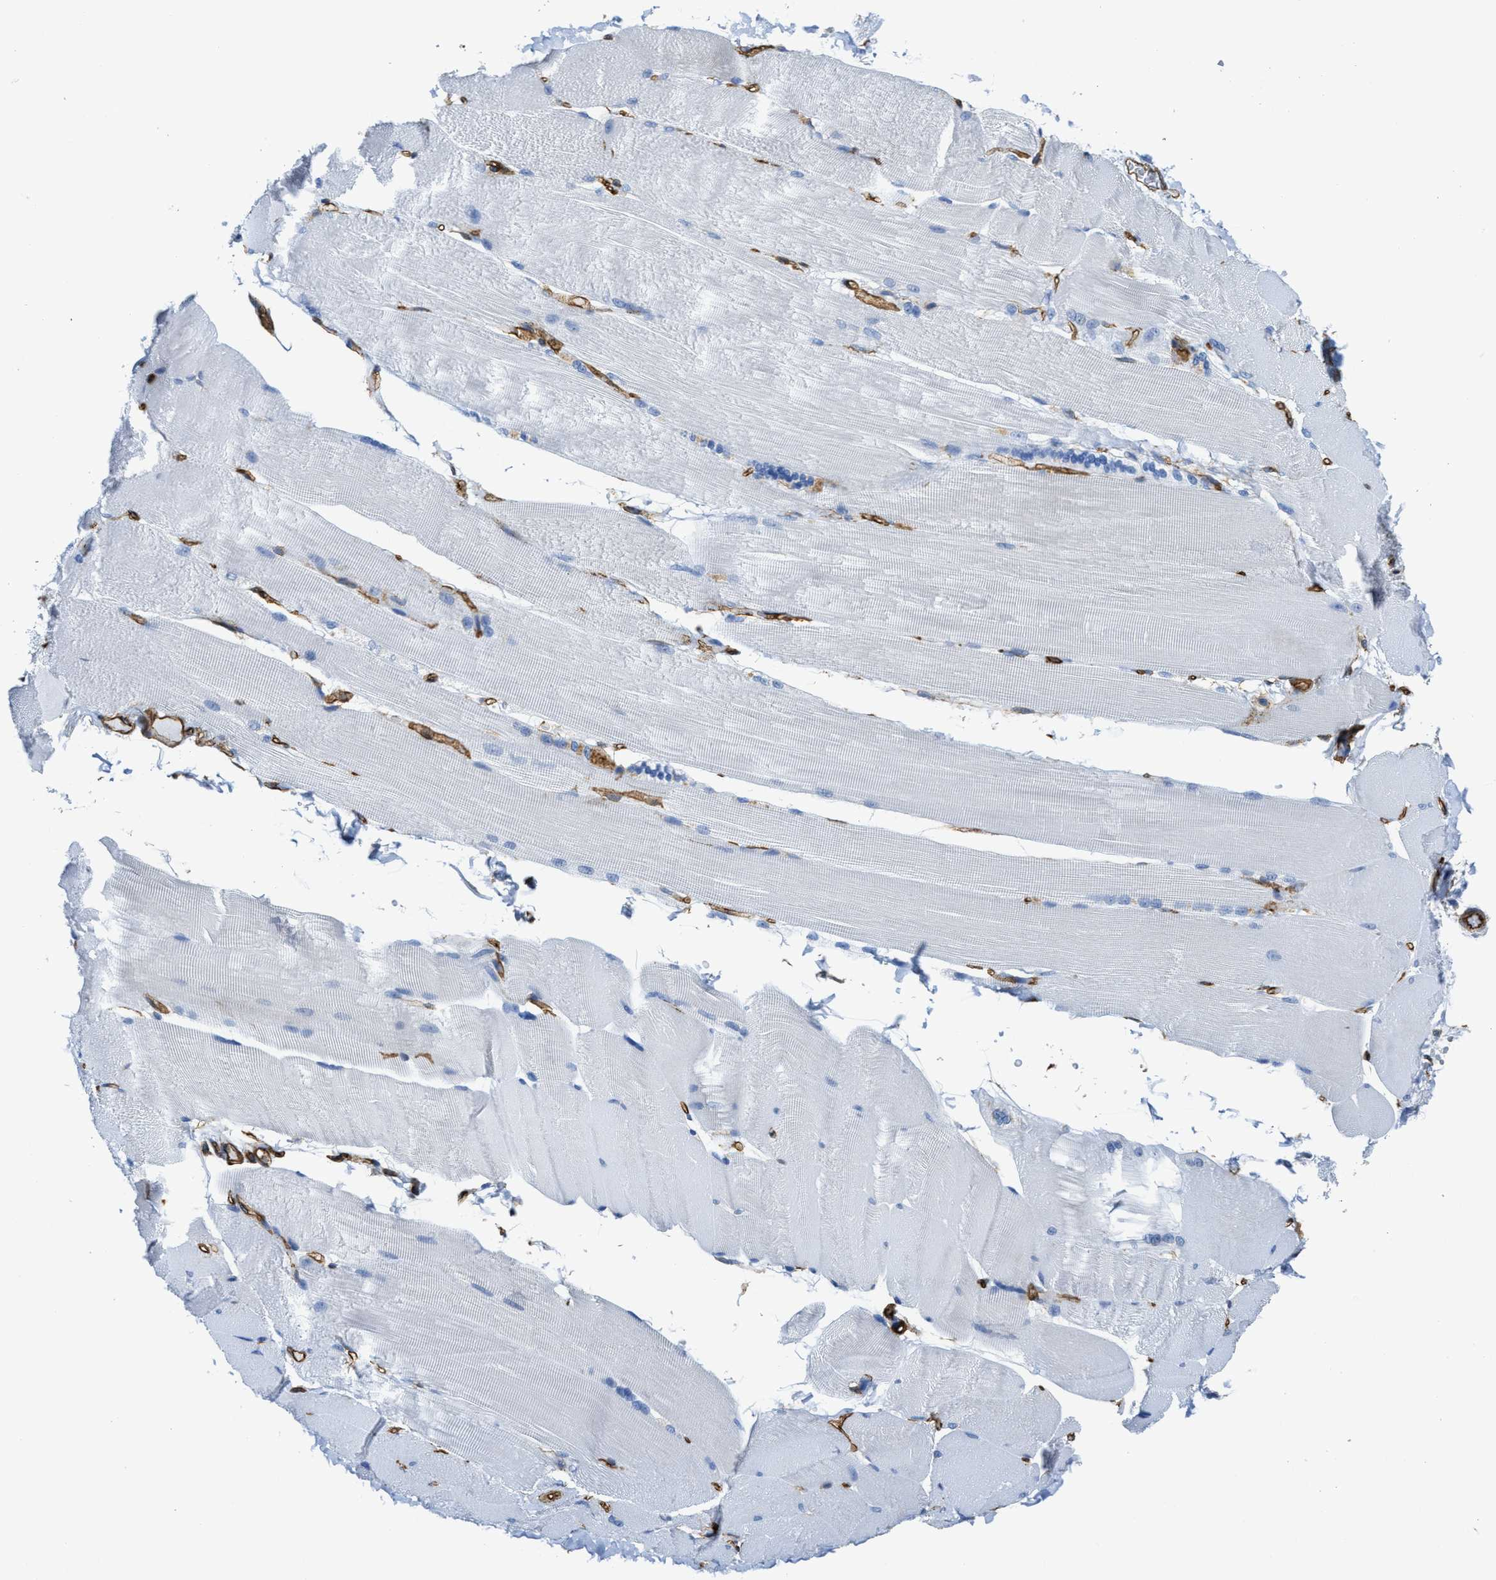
{"staining": {"intensity": "negative", "quantity": "none", "location": "none"}, "tissue": "skeletal muscle", "cell_type": "Myocytes", "image_type": "normal", "snomed": [{"axis": "morphology", "description": "Normal tissue, NOS"}, {"axis": "topography", "description": "Skin"}, {"axis": "topography", "description": "Skeletal muscle"}], "caption": "Immunohistochemical staining of benign skeletal muscle exhibits no significant expression in myocytes. (DAB (3,3'-diaminobenzidine) IHC with hematoxylin counter stain).", "gene": "NAB1", "patient": {"sex": "male", "age": 83}}